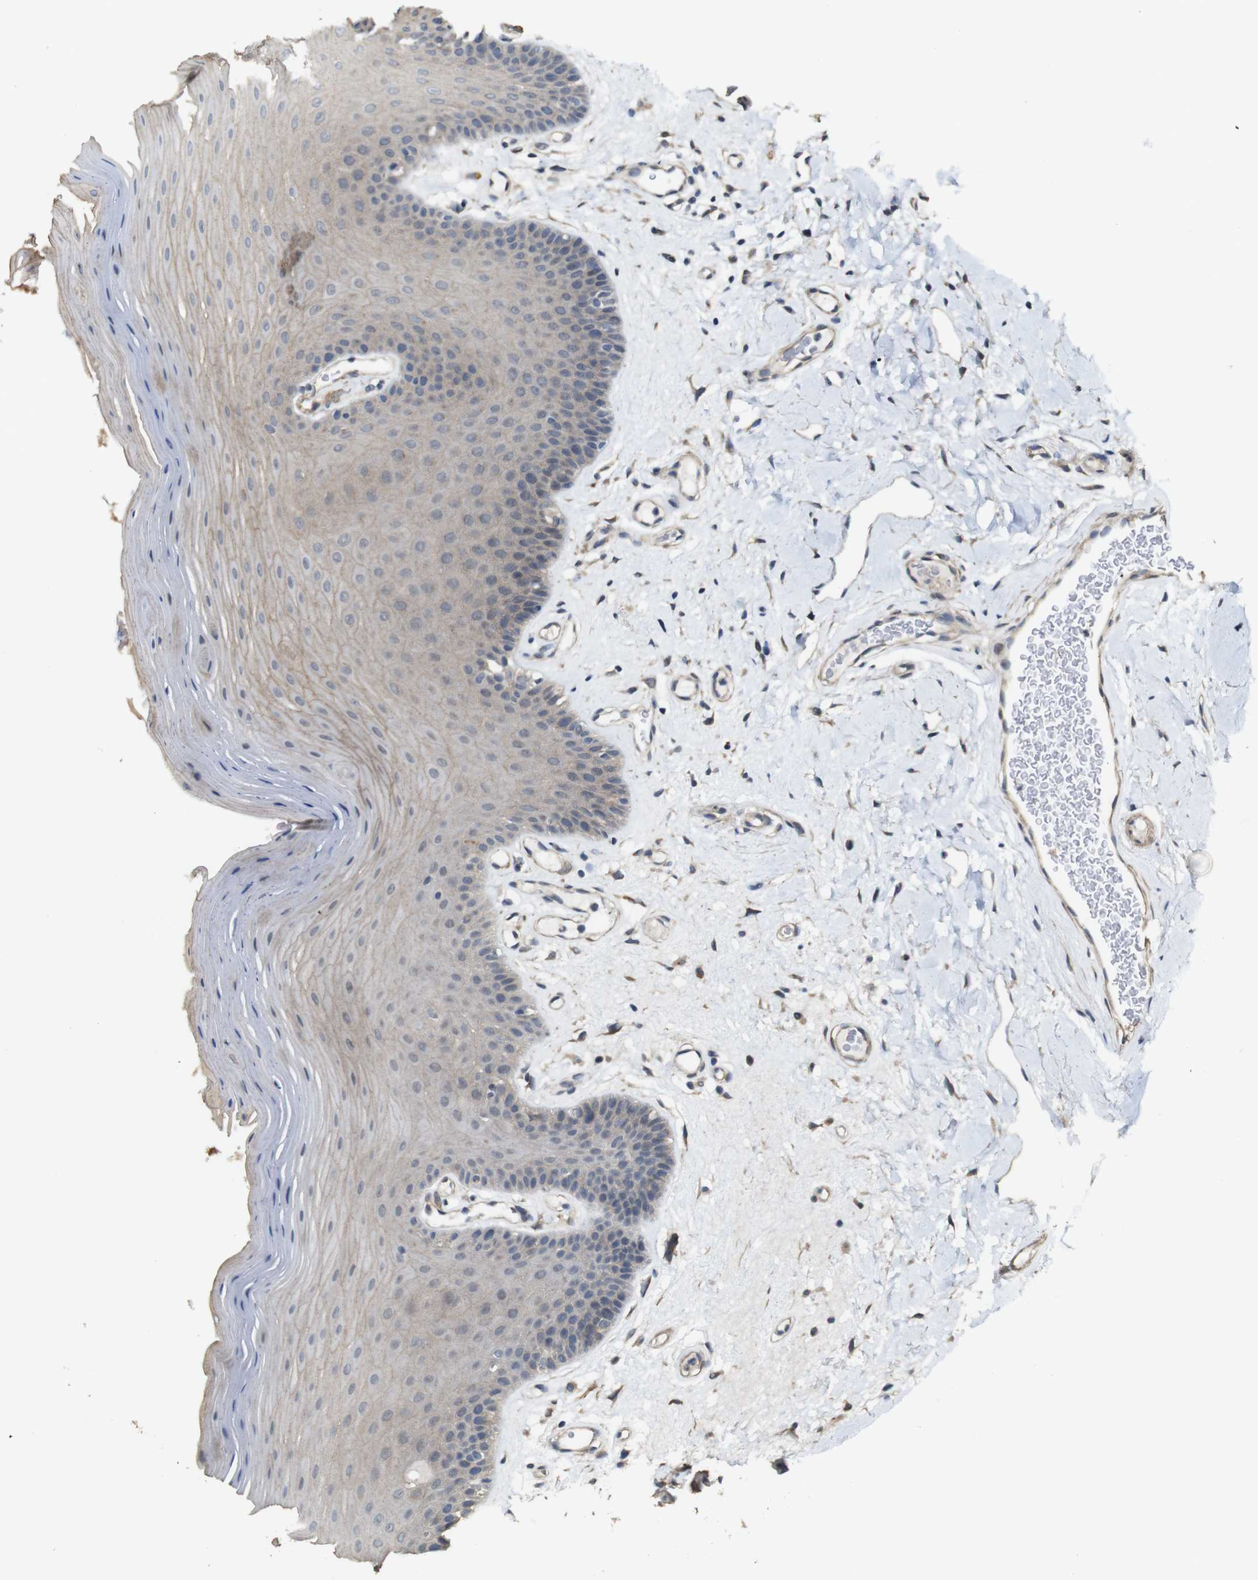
{"staining": {"intensity": "weak", "quantity": "25%-75%", "location": "cytoplasmic/membranous"}, "tissue": "oral mucosa", "cell_type": "Squamous epithelial cells", "image_type": "normal", "snomed": [{"axis": "morphology", "description": "Normal tissue, NOS"}, {"axis": "morphology", "description": "Squamous cell carcinoma, NOS"}, {"axis": "topography", "description": "Skeletal muscle"}, {"axis": "topography", "description": "Adipose tissue"}, {"axis": "topography", "description": "Vascular tissue"}, {"axis": "topography", "description": "Oral tissue"}, {"axis": "topography", "description": "Peripheral nerve tissue"}, {"axis": "topography", "description": "Head-Neck"}], "caption": "This histopathology image exhibits benign oral mucosa stained with immunohistochemistry (IHC) to label a protein in brown. The cytoplasmic/membranous of squamous epithelial cells show weak positivity for the protein. Nuclei are counter-stained blue.", "gene": "CDC34", "patient": {"sex": "male", "age": 71}}